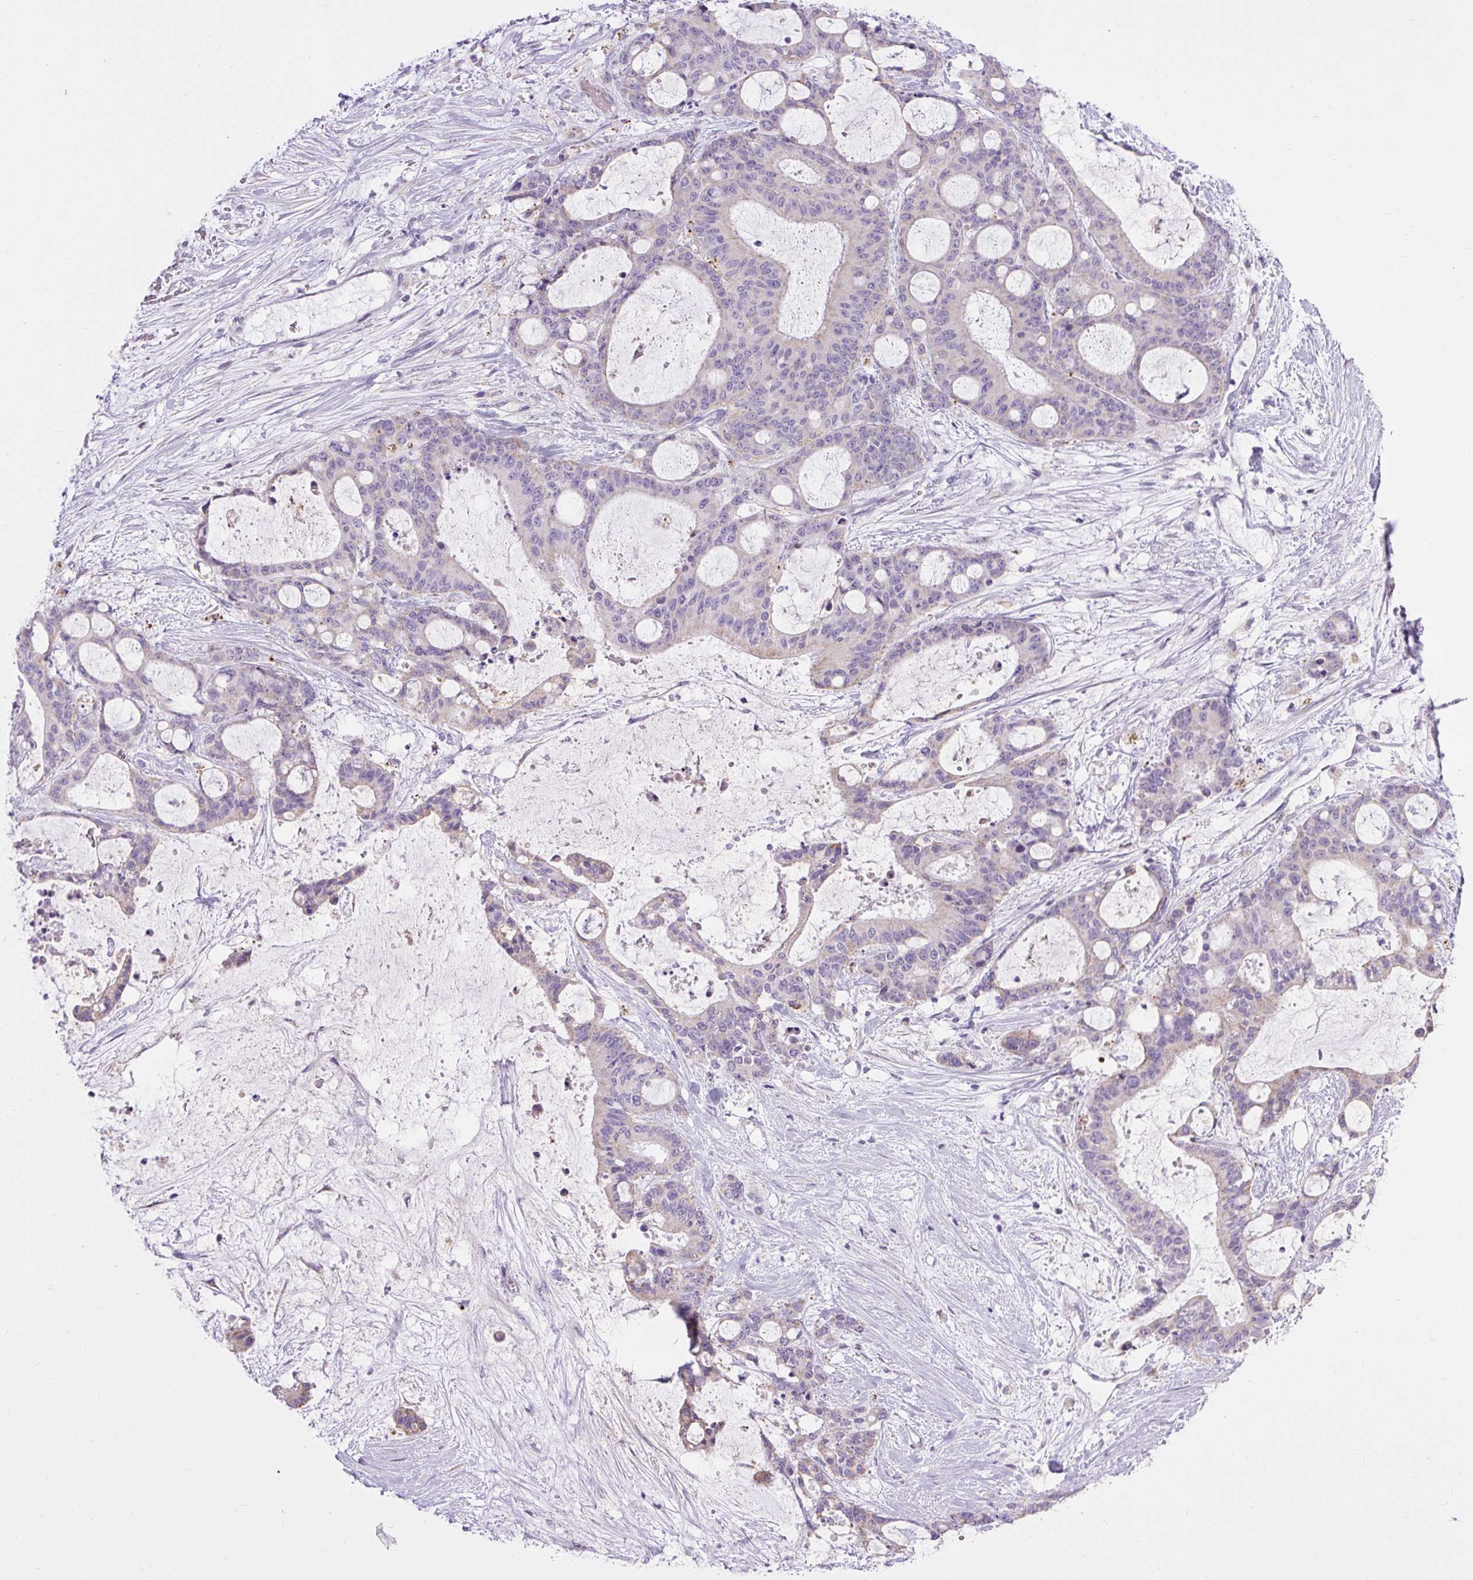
{"staining": {"intensity": "negative", "quantity": "none", "location": "none"}, "tissue": "liver cancer", "cell_type": "Tumor cells", "image_type": "cancer", "snomed": [{"axis": "morphology", "description": "Normal tissue, NOS"}, {"axis": "morphology", "description": "Cholangiocarcinoma"}, {"axis": "topography", "description": "Liver"}, {"axis": "topography", "description": "Peripheral nerve tissue"}], "caption": "Immunohistochemistry (IHC) histopathology image of neoplastic tissue: human liver cholangiocarcinoma stained with DAB demonstrates no significant protein staining in tumor cells.", "gene": "RNASE10", "patient": {"sex": "female", "age": 73}}